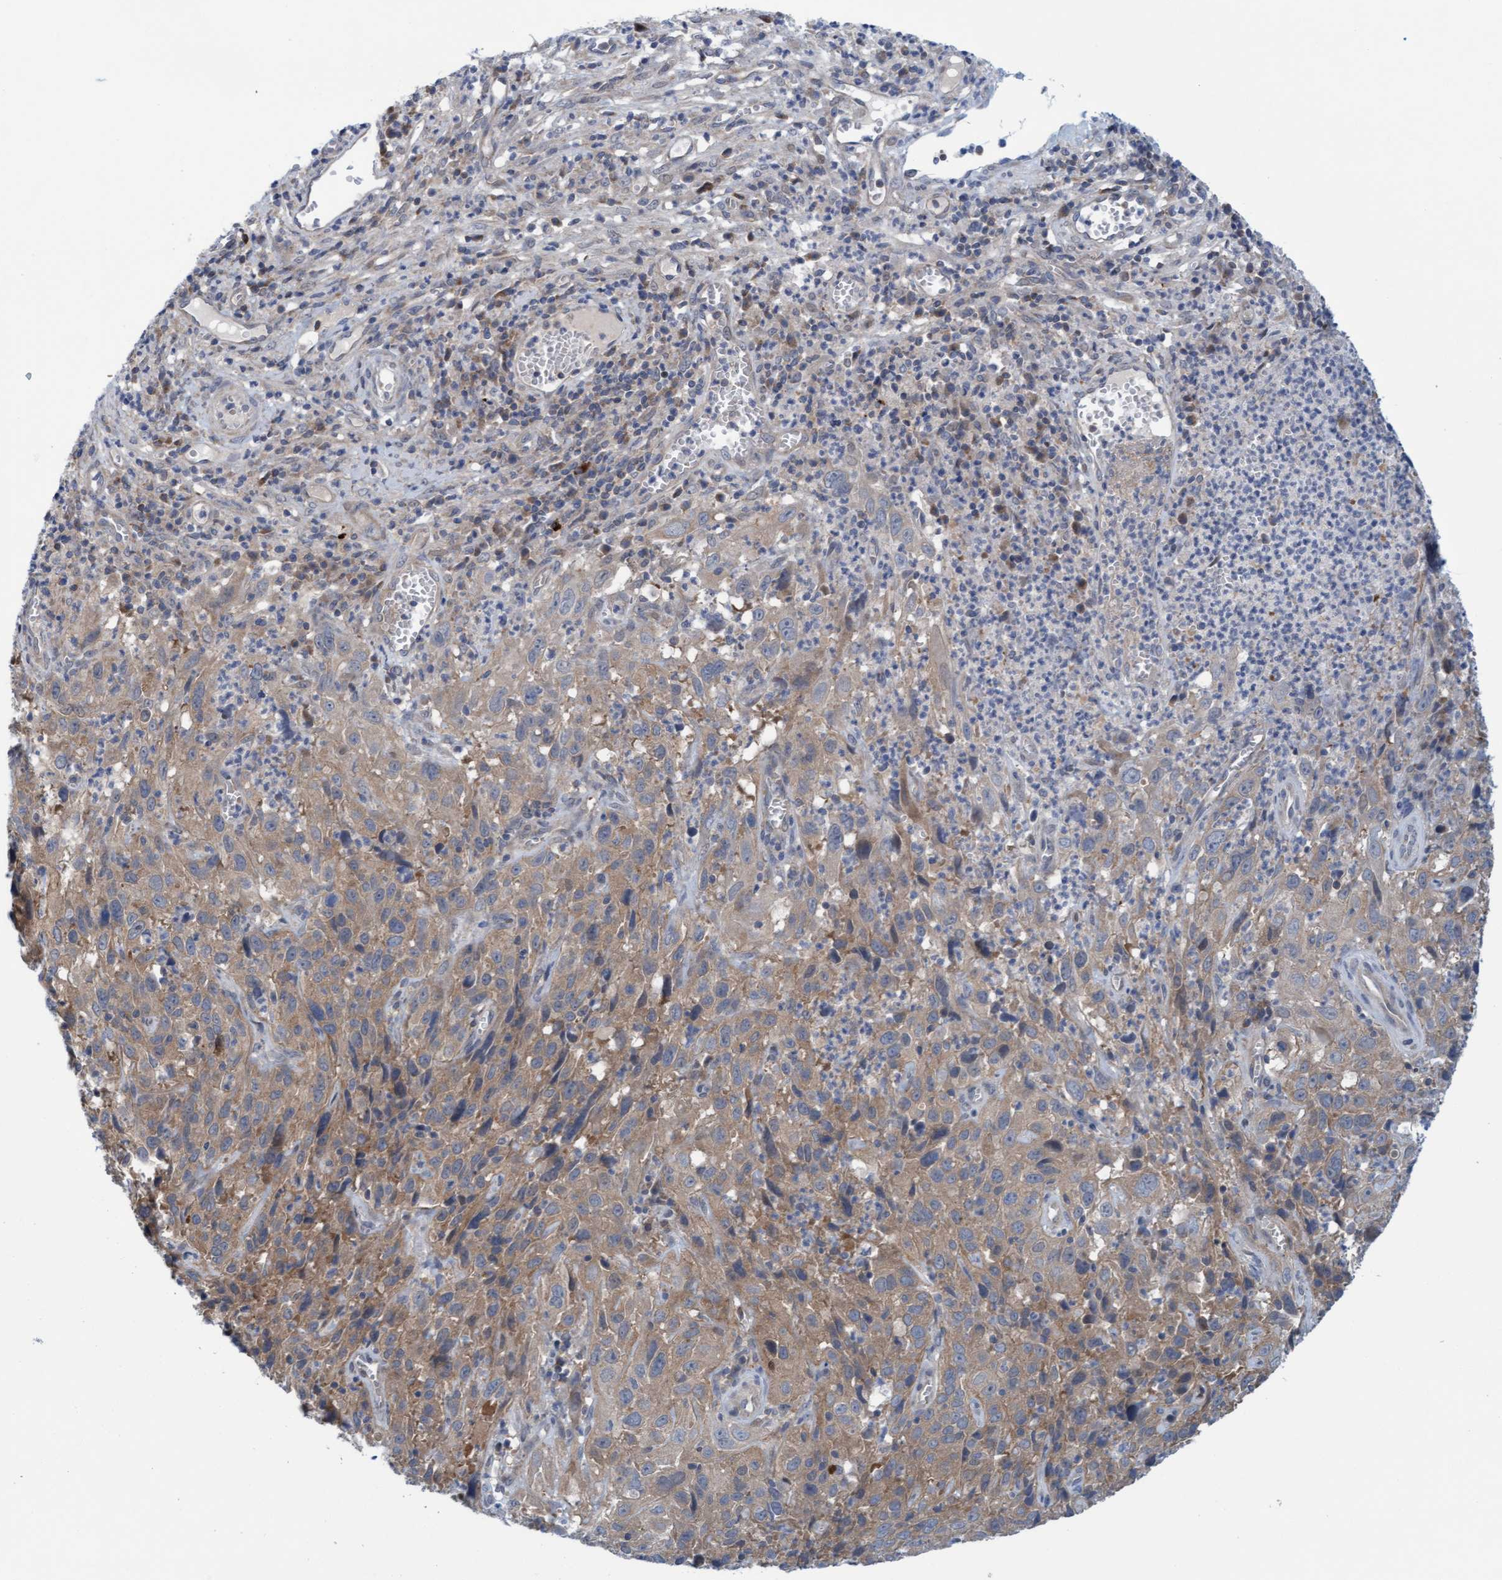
{"staining": {"intensity": "weak", "quantity": ">75%", "location": "cytoplasmic/membranous"}, "tissue": "cervical cancer", "cell_type": "Tumor cells", "image_type": "cancer", "snomed": [{"axis": "morphology", "description": "Squamous cell carcinoma, NOS"}, {"axis": "topography", "description": "Cervix"}], "caption": "Protein staining of cervical squamous cell carcinoma tissue reveals weak cytoplasmic/membranous staining in about >75% of tumor cells.", "gene": "KLHL25", "patient": {"sex": "female", "age": 32}}